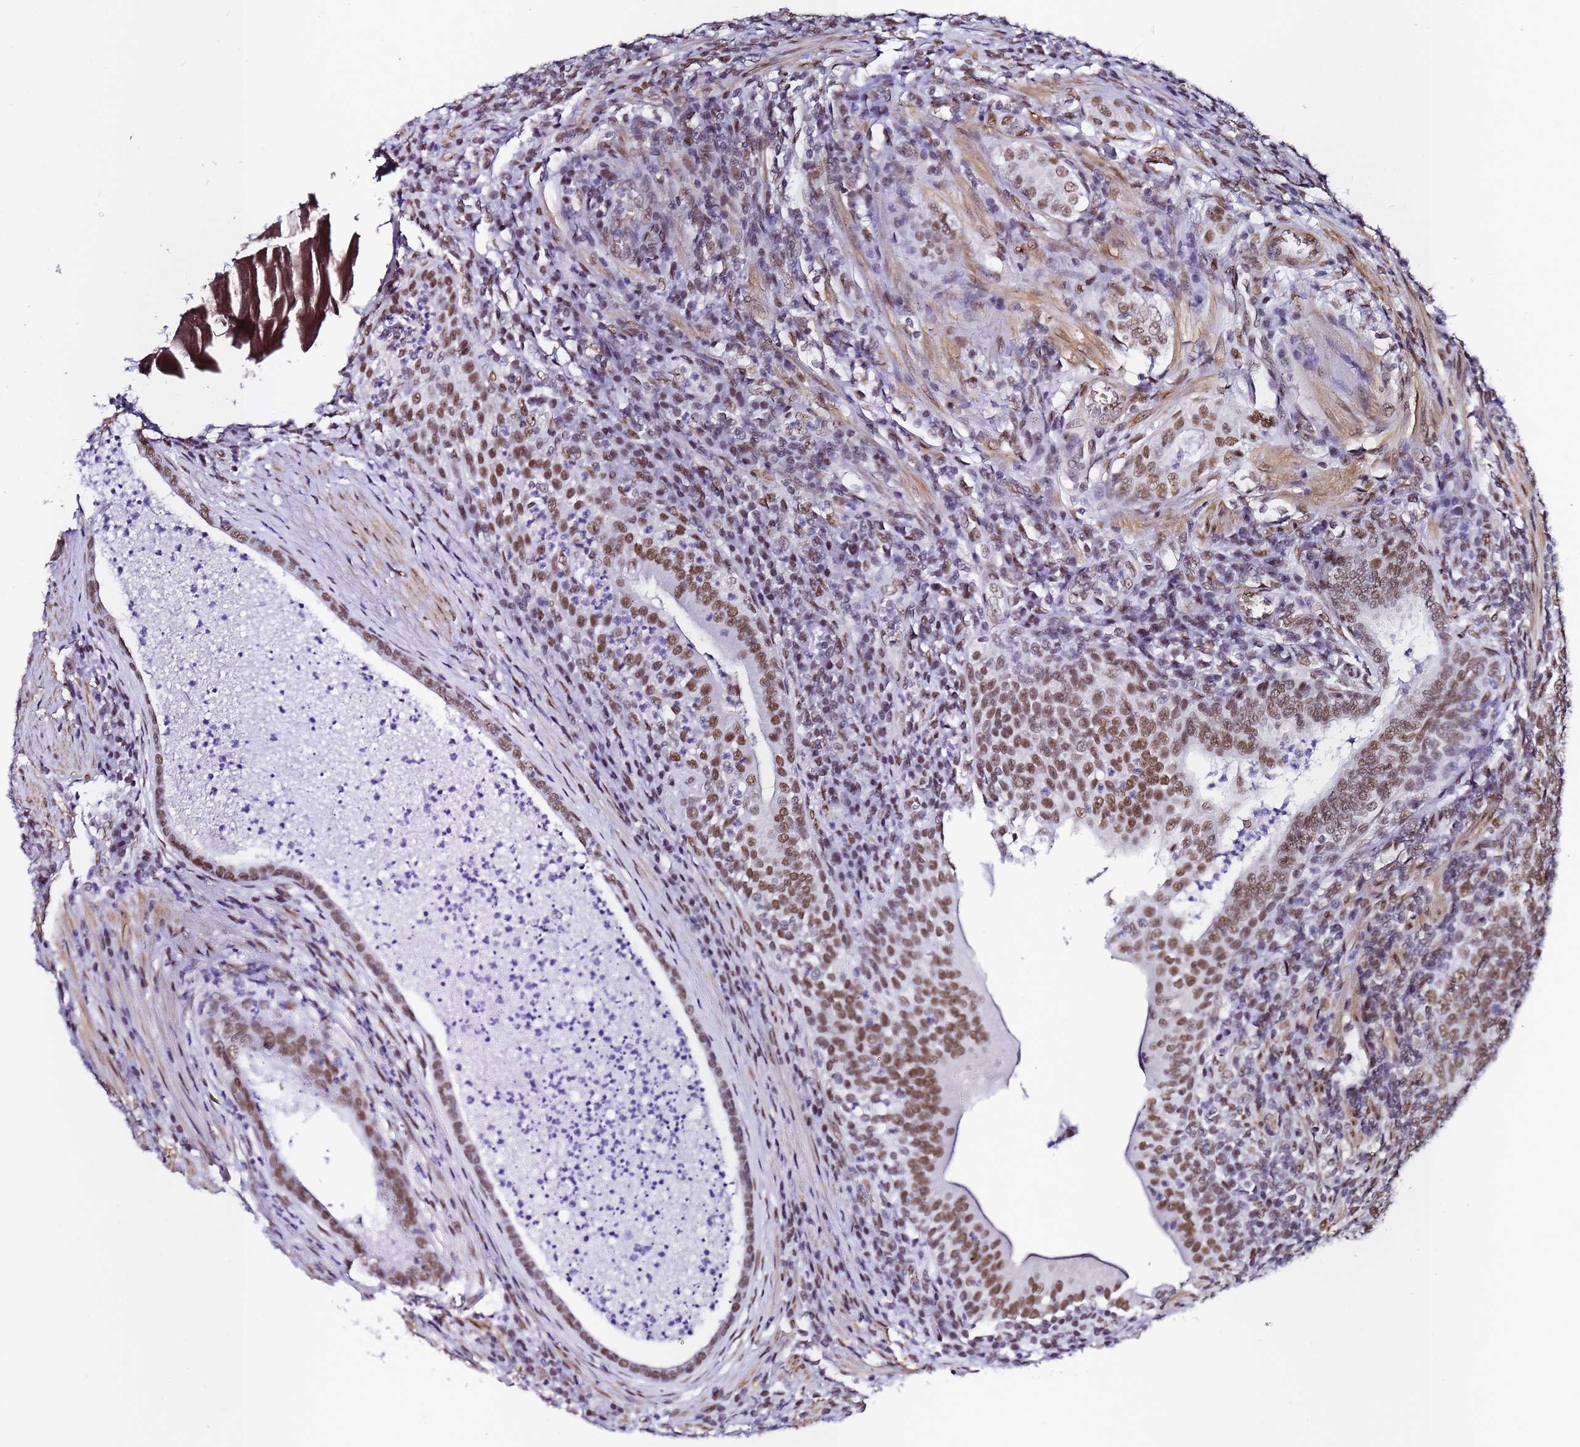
{"staining": {"intensity": "moderate", "quantity": ">75%", "location": "nuclear"}, "tissue": "prostate cancer", "cell_type": "Tumor cells", "image_type": "cancer", "snomed": [{"axis": "morphology", "description": "Adenocarcinoma, Low grade"}, {"axis": "topography", "description": "Prostate"}], "caption": "Tumor cells show medium levels of moderate nuclear expression in approximately >75% of cells in human prostate cancer (low-grade adenocarcinoma).", "gene": "POLR1A", "patient": {"sex": "male", "age": 68}}